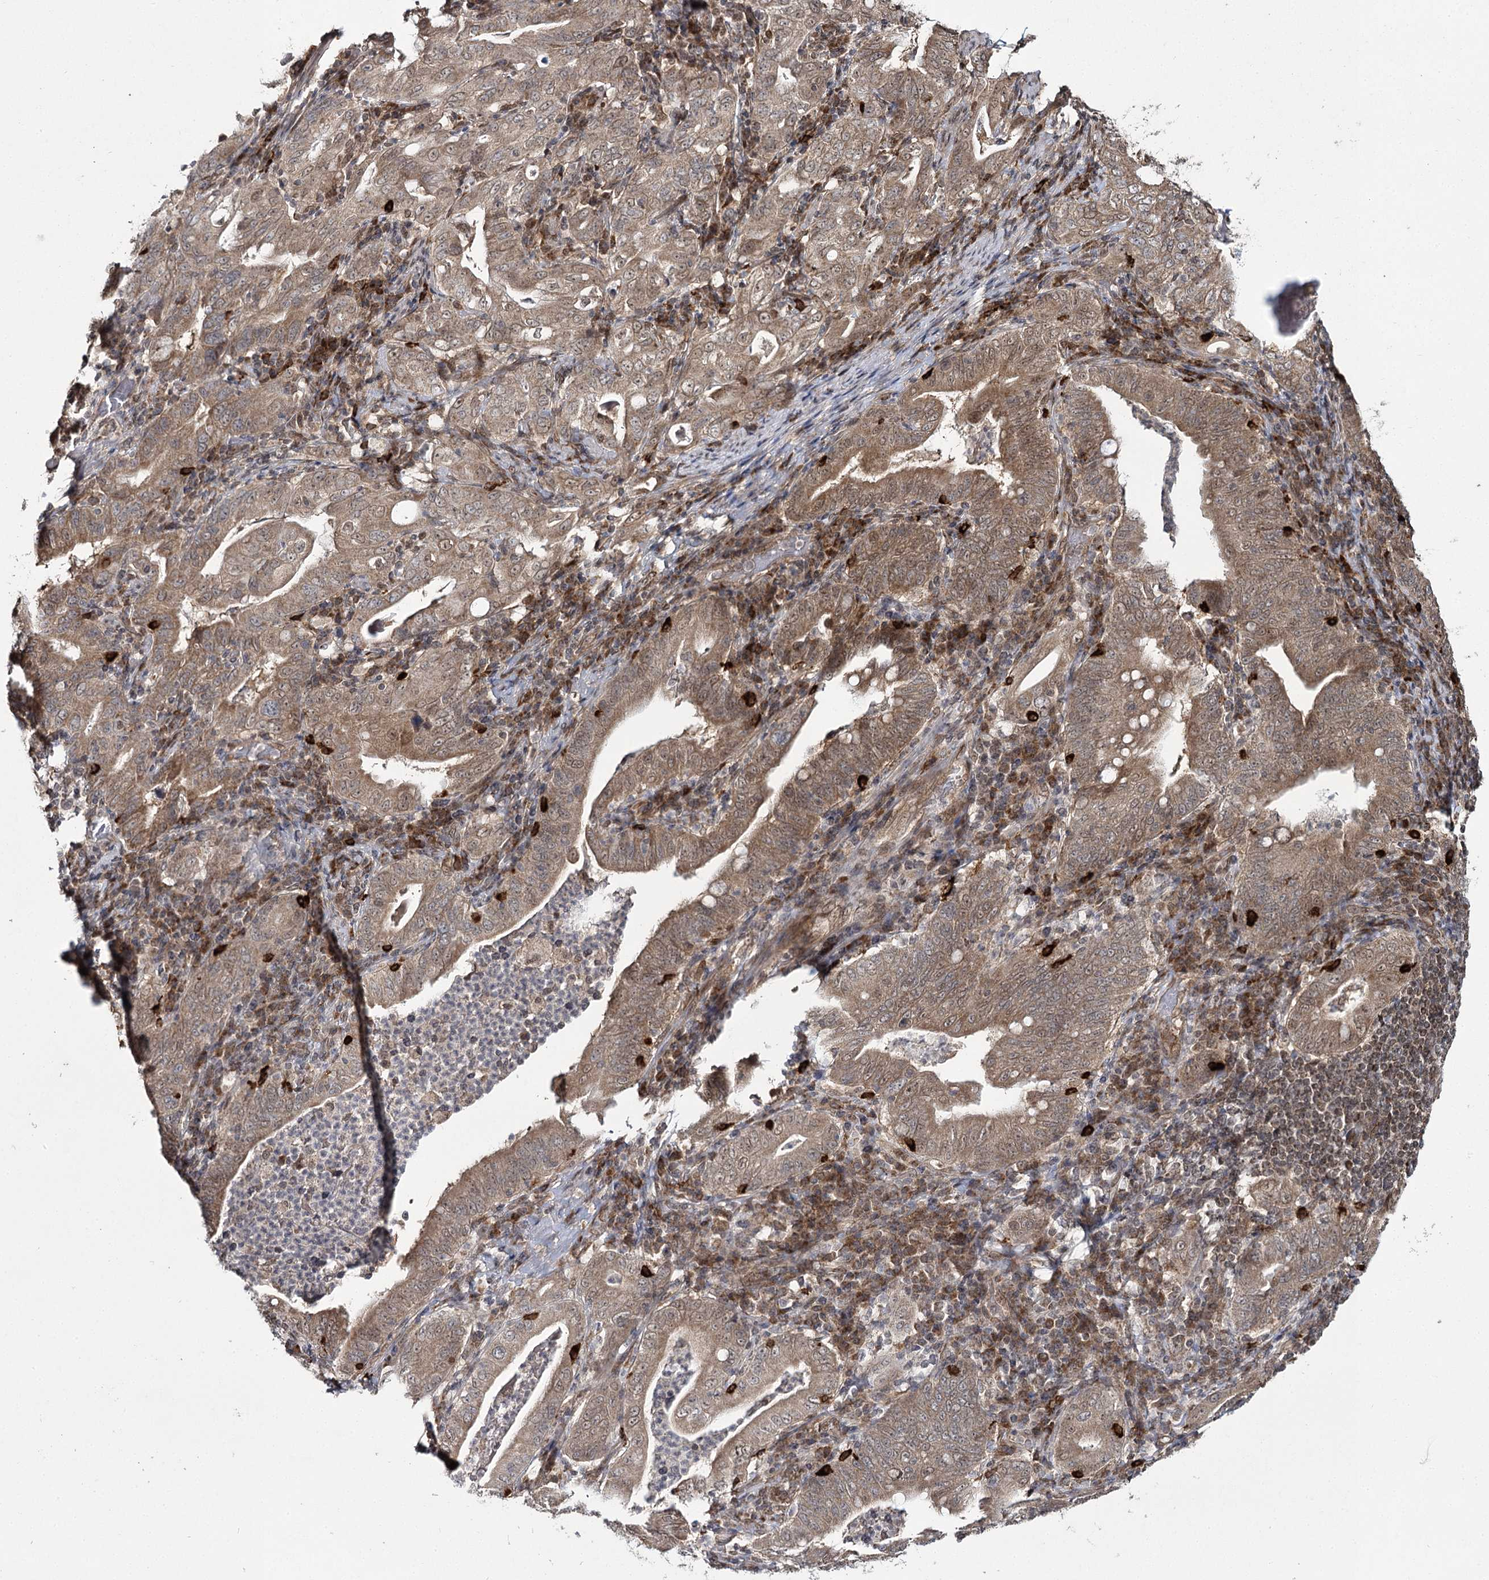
{"staining": {"intensity": "moderate", "quantity": ">75%", "location": "cytoplasmic/membranous,nuclear"}, "tissue": "stomach cancer", "cell_type": "Tumor cells", "image_type": "cancer", "snomed": [{"axis": "morphology", "description": "Normal tissue, NOS"}, {"axis": "morphology", "description": "Adenocarcinoma, NOS"}, {"axis": "topography", "description": "Esophagus"}, {"axis": "topography", "description": "Stomach, upper"}, {"axis": "topography", "description": "Peripheral nerve tissue"}], "caption": "Moderate cytoplasmic/membranous and nuclear protein staining is seen in about >75% of tumor cells in adenocarcinoma (stomach).", "gene": "TRNT1", "patient": {"sex": "male", "age": 62}}